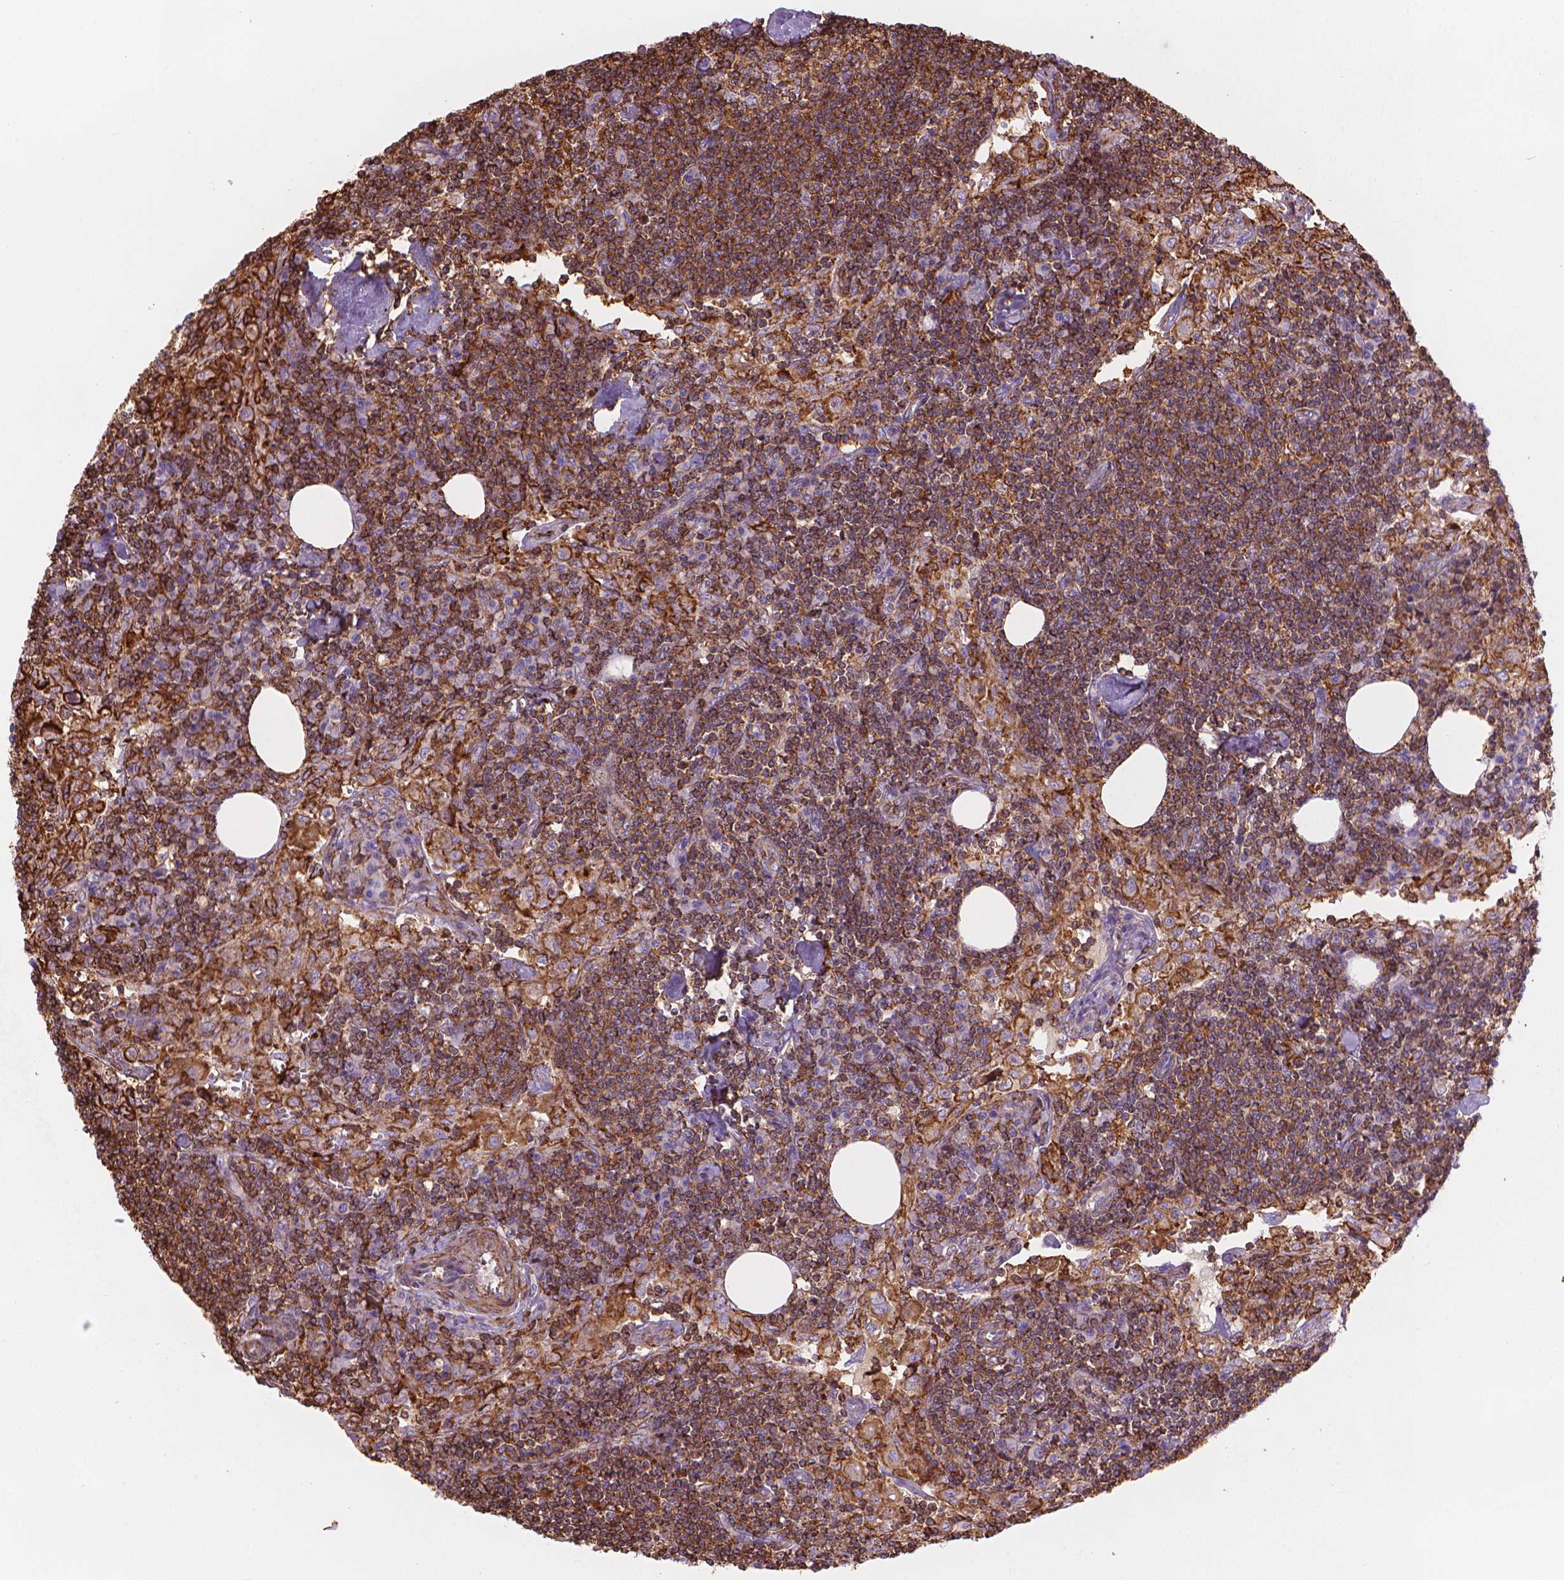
{"staining": {"intensity": "moderate", "quantity": ">75%", "location": "cytoplasmic/membranous"}, "tissue": "lymph node", "cell_type": "Germinal center cells", "image_type": "normal", "snomed": [{"axis": "morphology", "description": "Normal tissue, NOS"}, {"axis": "topography", "description": "Lymph node"}], "caption": "Germinal center cells demonstrate medium levels of moderate cytoplasmic/membranous expression in about >75% of cells in benign lymph node. (brown staining indicates protein expression, while blue staining denotes nuclei).", "gene": "PATJ", "patient": {"sex": "male", "age": 55}}